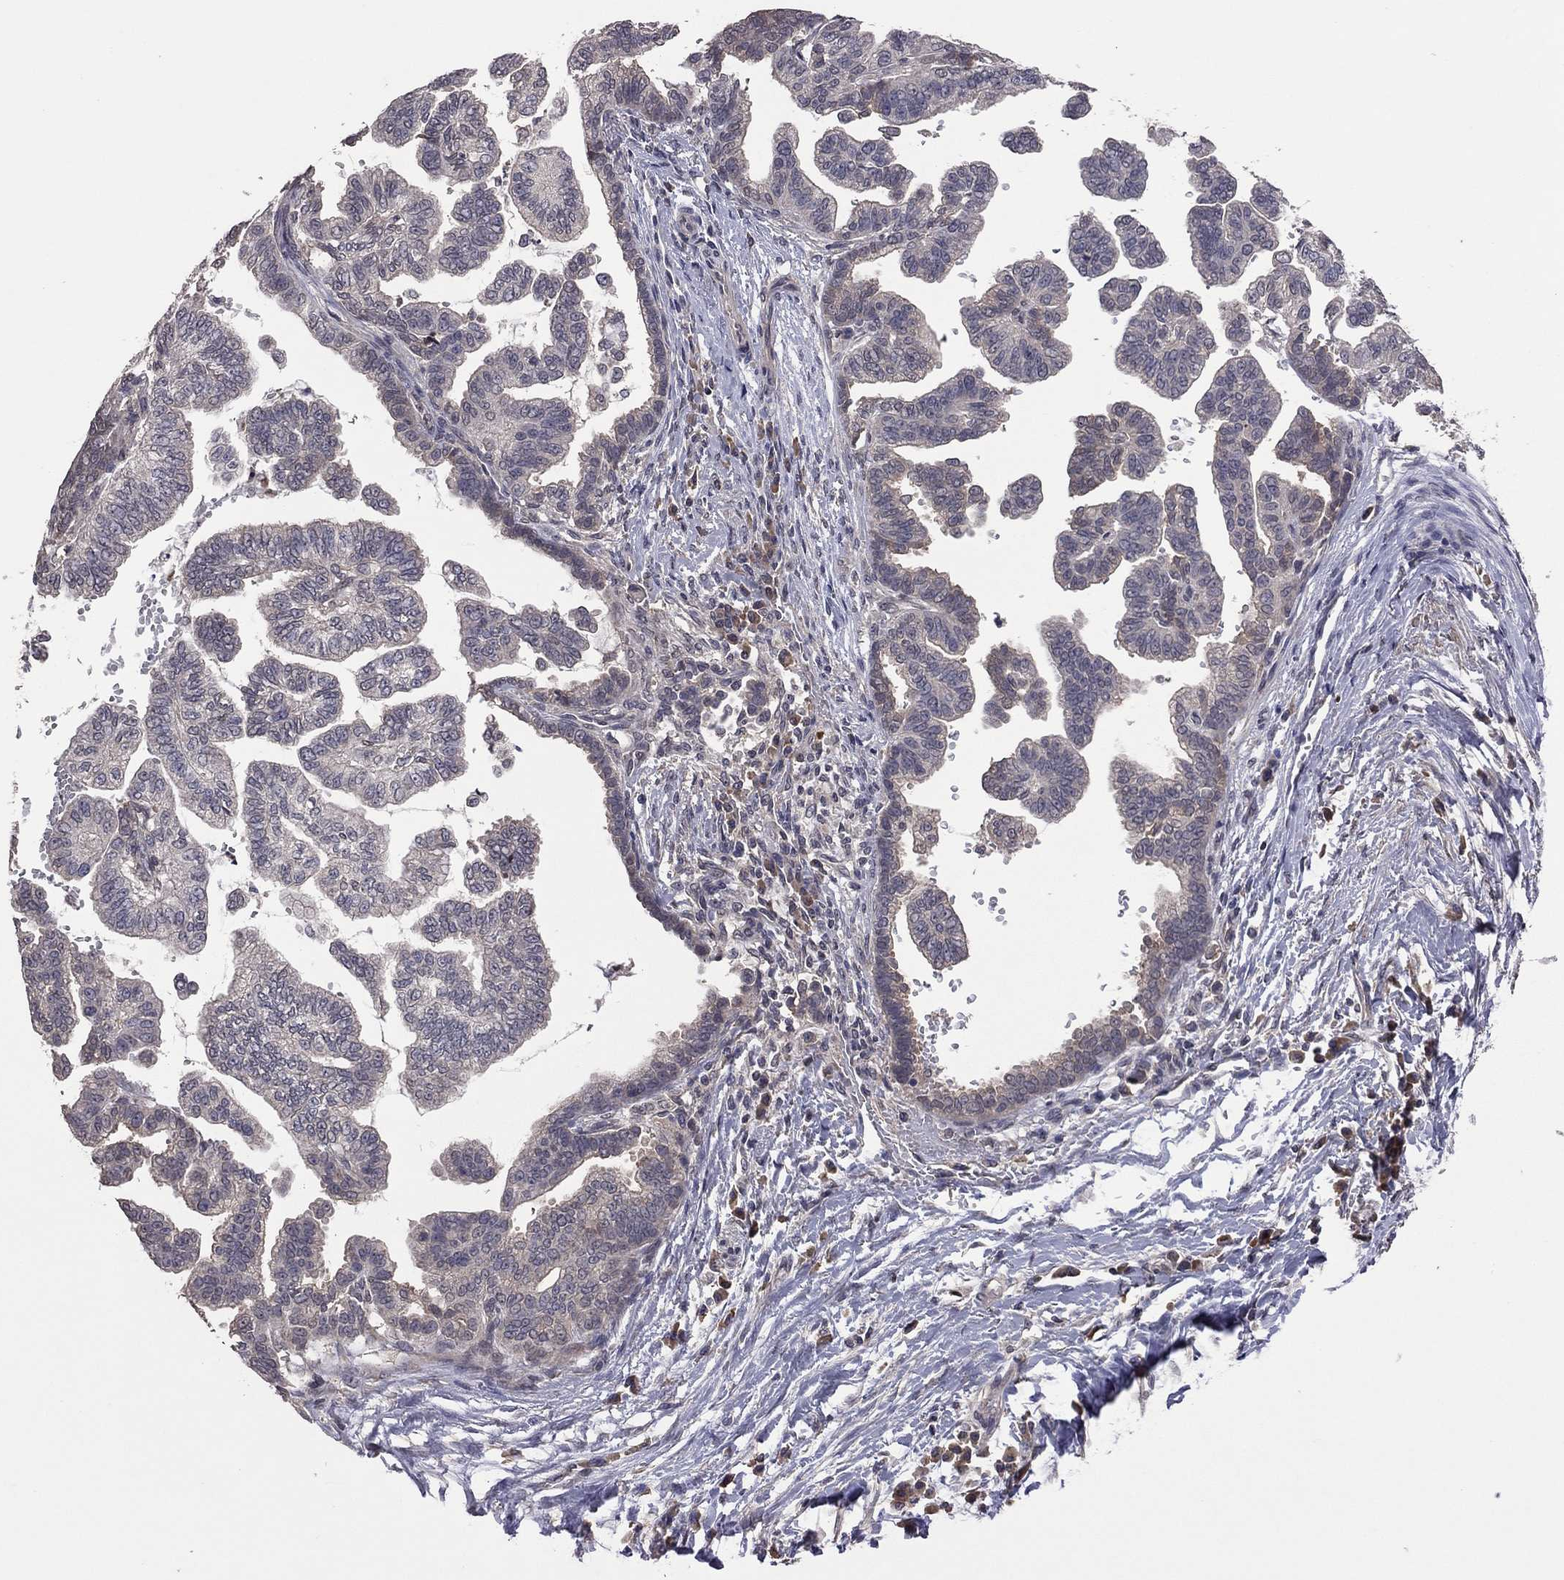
{"staining": {"intensity": "negative", "quantity": "none", "location": "none"}, "tissue": "stomach cancer", "cell_type": "Tumor cells", "image_type": "cancer", "snomed": [{"axis": "morphology", "description": "Adenocarcinoma, NOS"}, {"axis": "topography", "description": "Stomach"}], "caption": "High magnification brightfield microscopy of stomach cancer (adenocarcinoma) stained with DAB (brown) and counterstained with hematoxylin (blue): tumor cells show no significant expression.", "gene": "TSNARE1", "patient": {"sex": "male", "age": 83}}